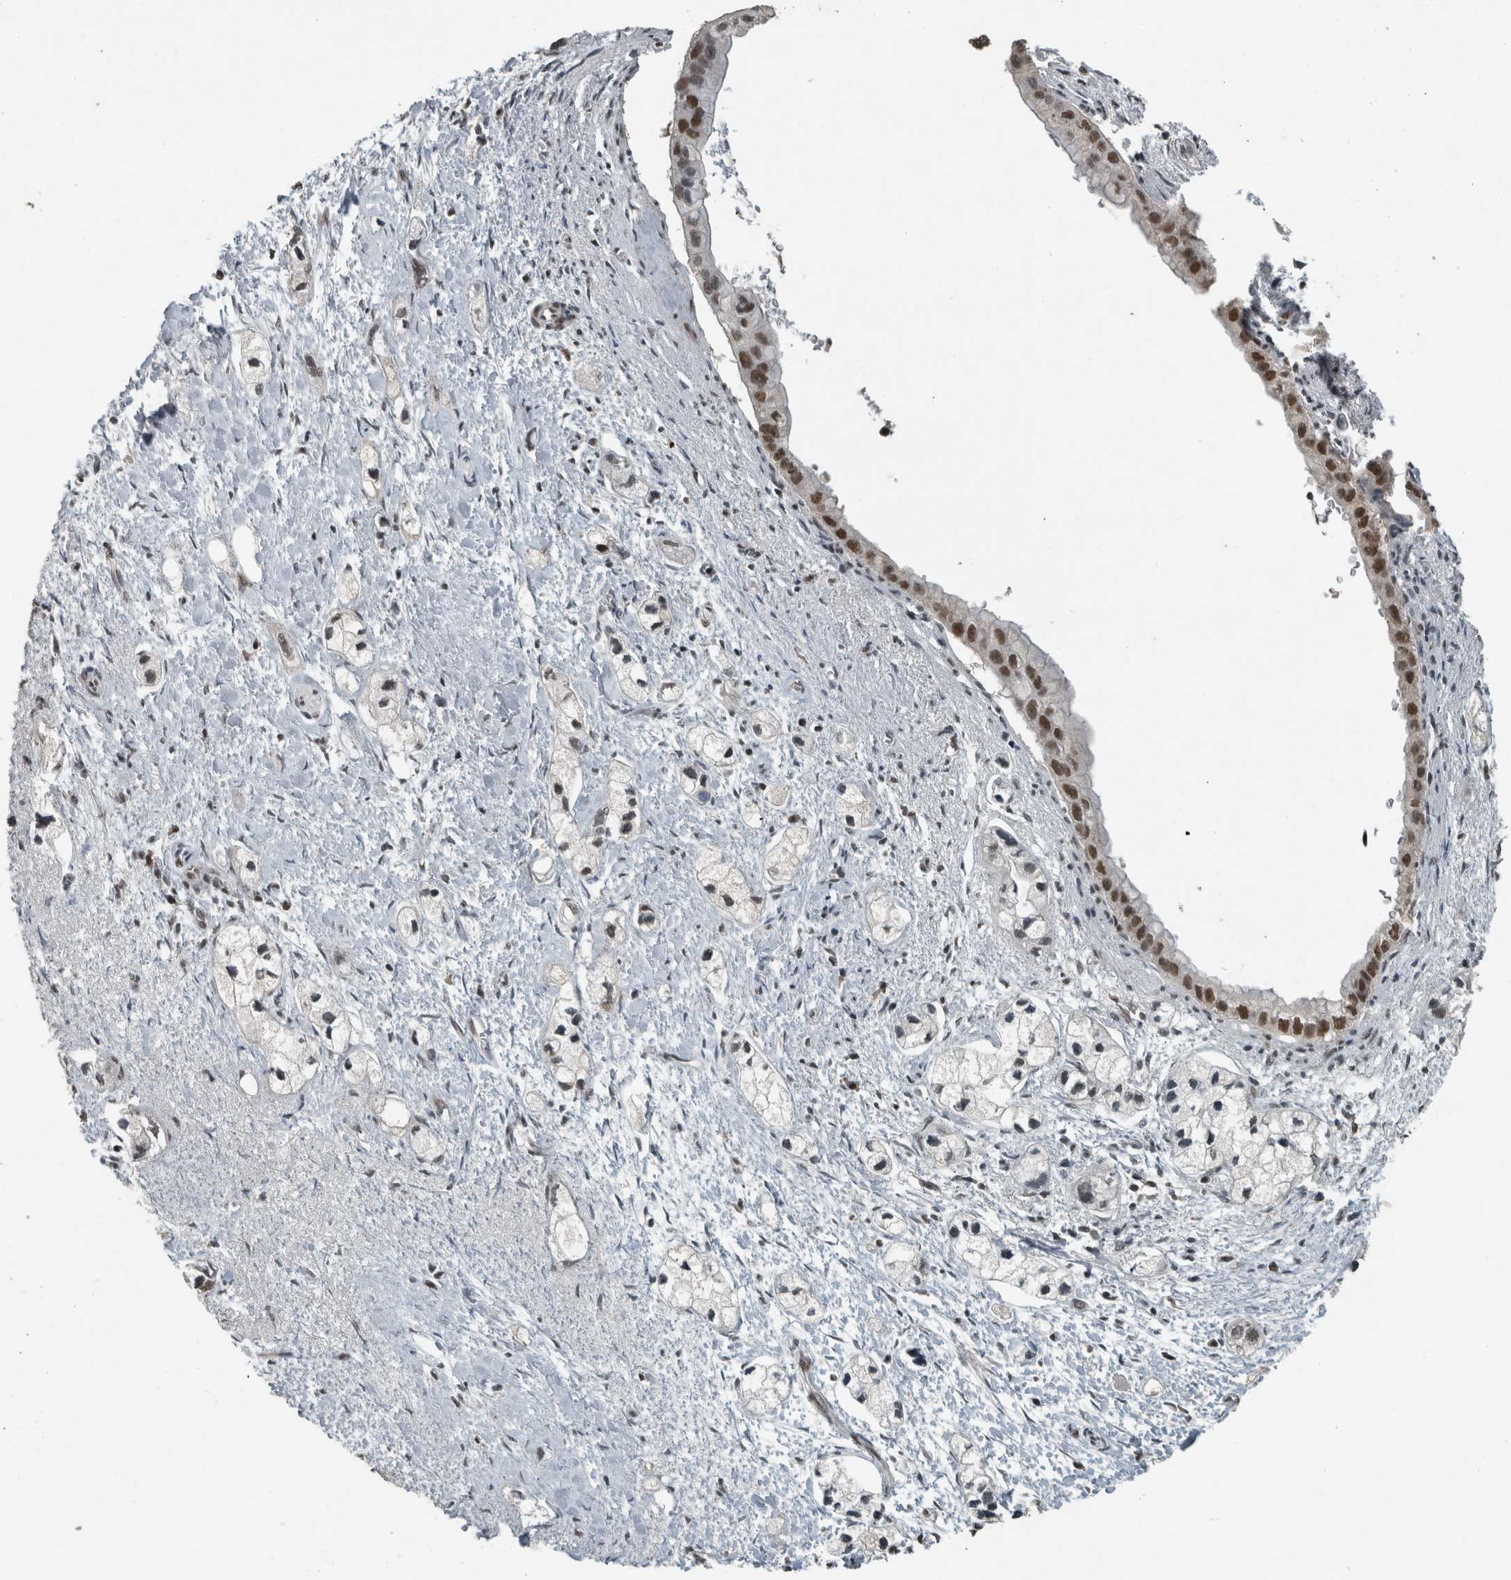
{"staining": {"intensity": "moderate", "quantity": "25%-75%", "location": "nuclear"}, "tissue": "pancreatic cancer", "cell_type": "Tumor cells", "image_type": "cancer", "snomed": [{"axis": "morphology", "description": "Adenocarcinoma, NOS"}, {"axis": "topography", "description": "Pancreas"}], "caption": "A medium amount of moderate nuclear positivity is seen in about 25%-75% of tumor cells in pancreatic cancer (adenocarcinoma) tissue.", "gene": "ZNF24", "patient": {"sex": "male", "age": 74}}